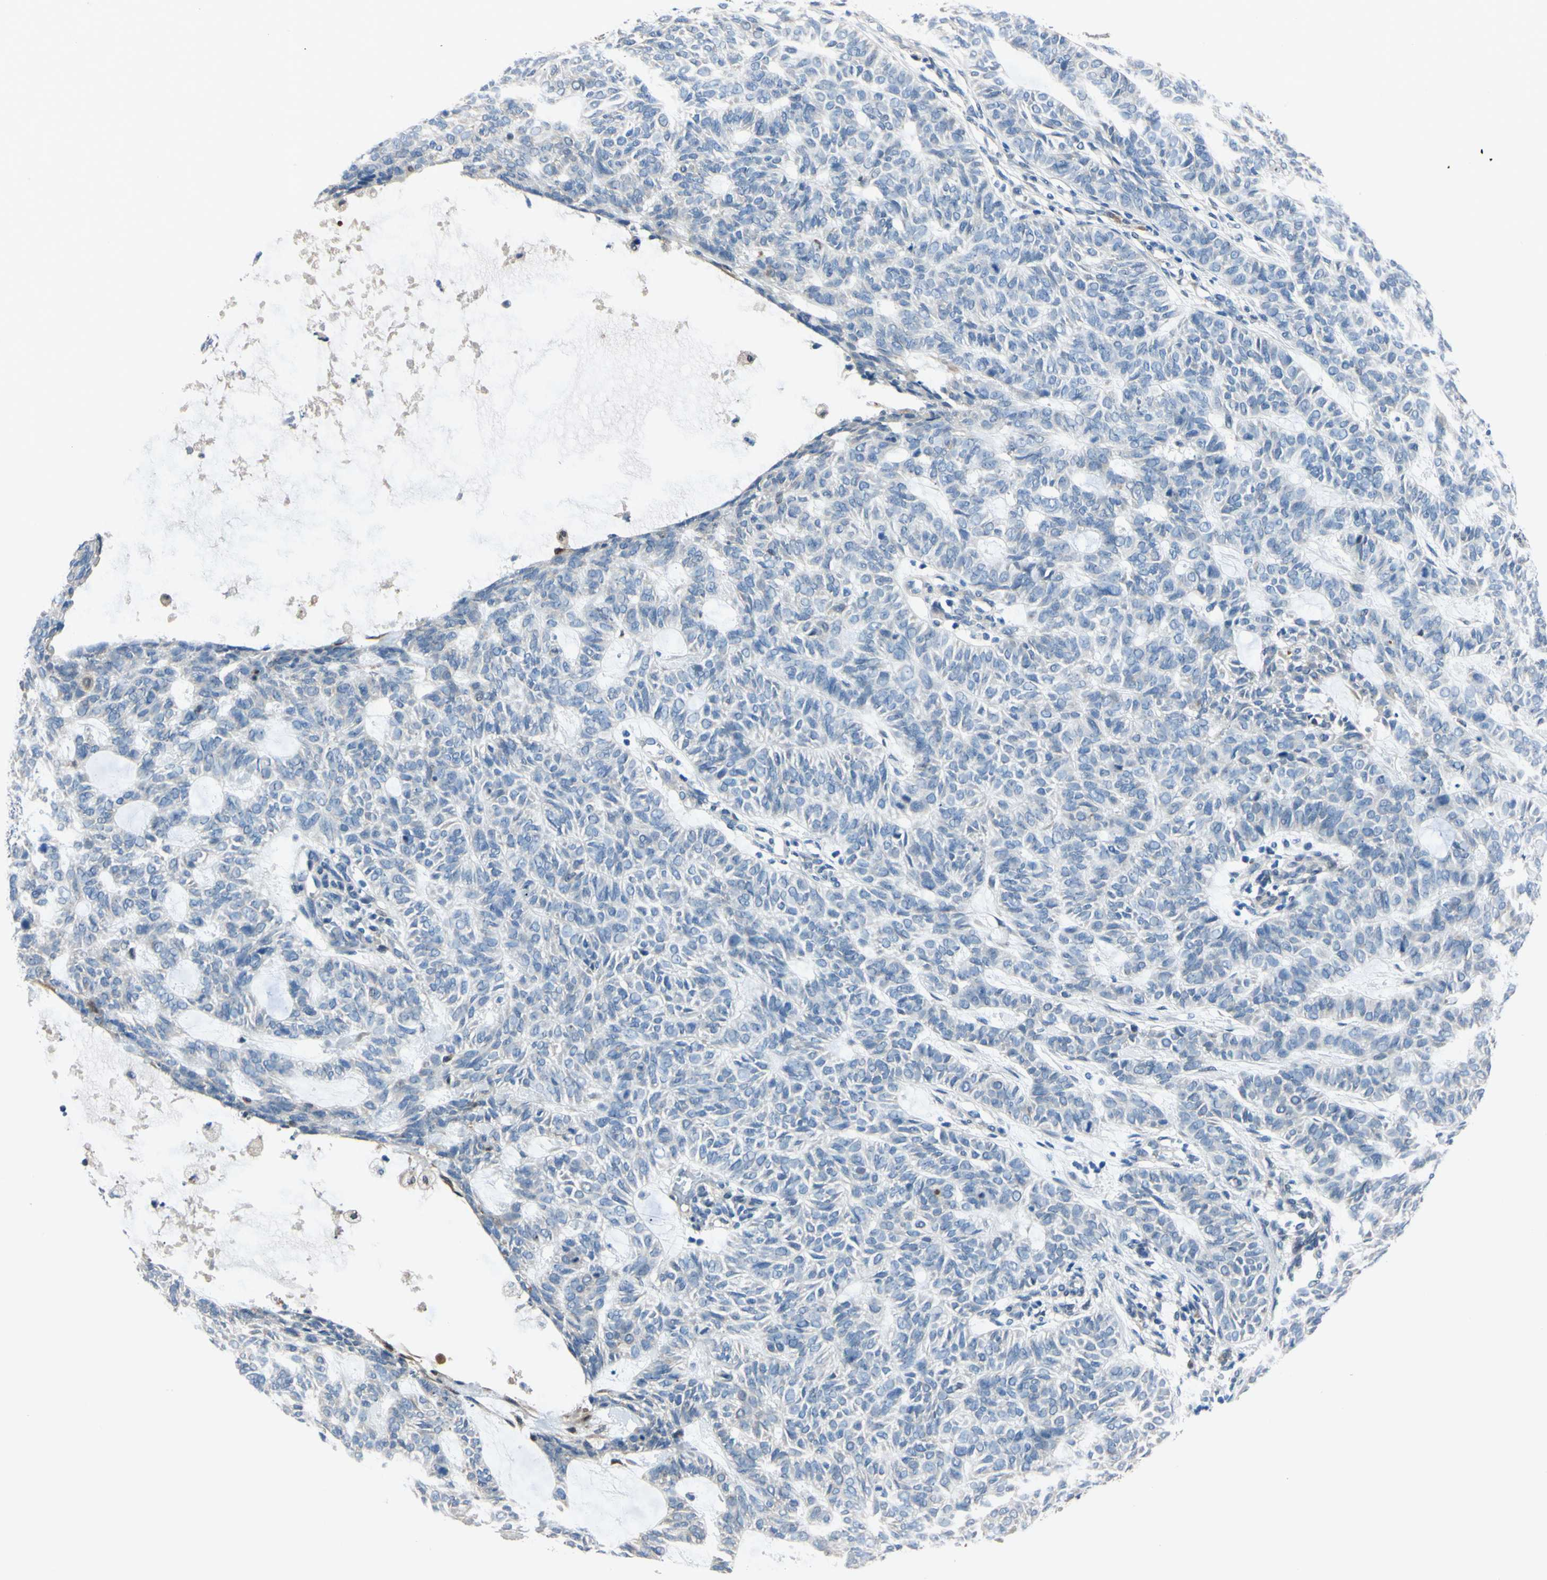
{"staining": {"intensity": "weak", "quantity": "<25%", "location": "cytoplasmic/membranous"}, "tissue": "skin cancer", "cell_type": "Tumor cells", "image_type": "cancer", "snomed": [{"axis": "morphology", "description": "Basal cell carcinoma"}, {"axis": "topography", "description": "Skin"}], "caption": "IHC image of human basal cell carcinoma (skin) stained for a protein (brown), which reveals no positivity in tumor cells.", "gene": "NOL3", "patient": {"sex": "male", "age": 87}}